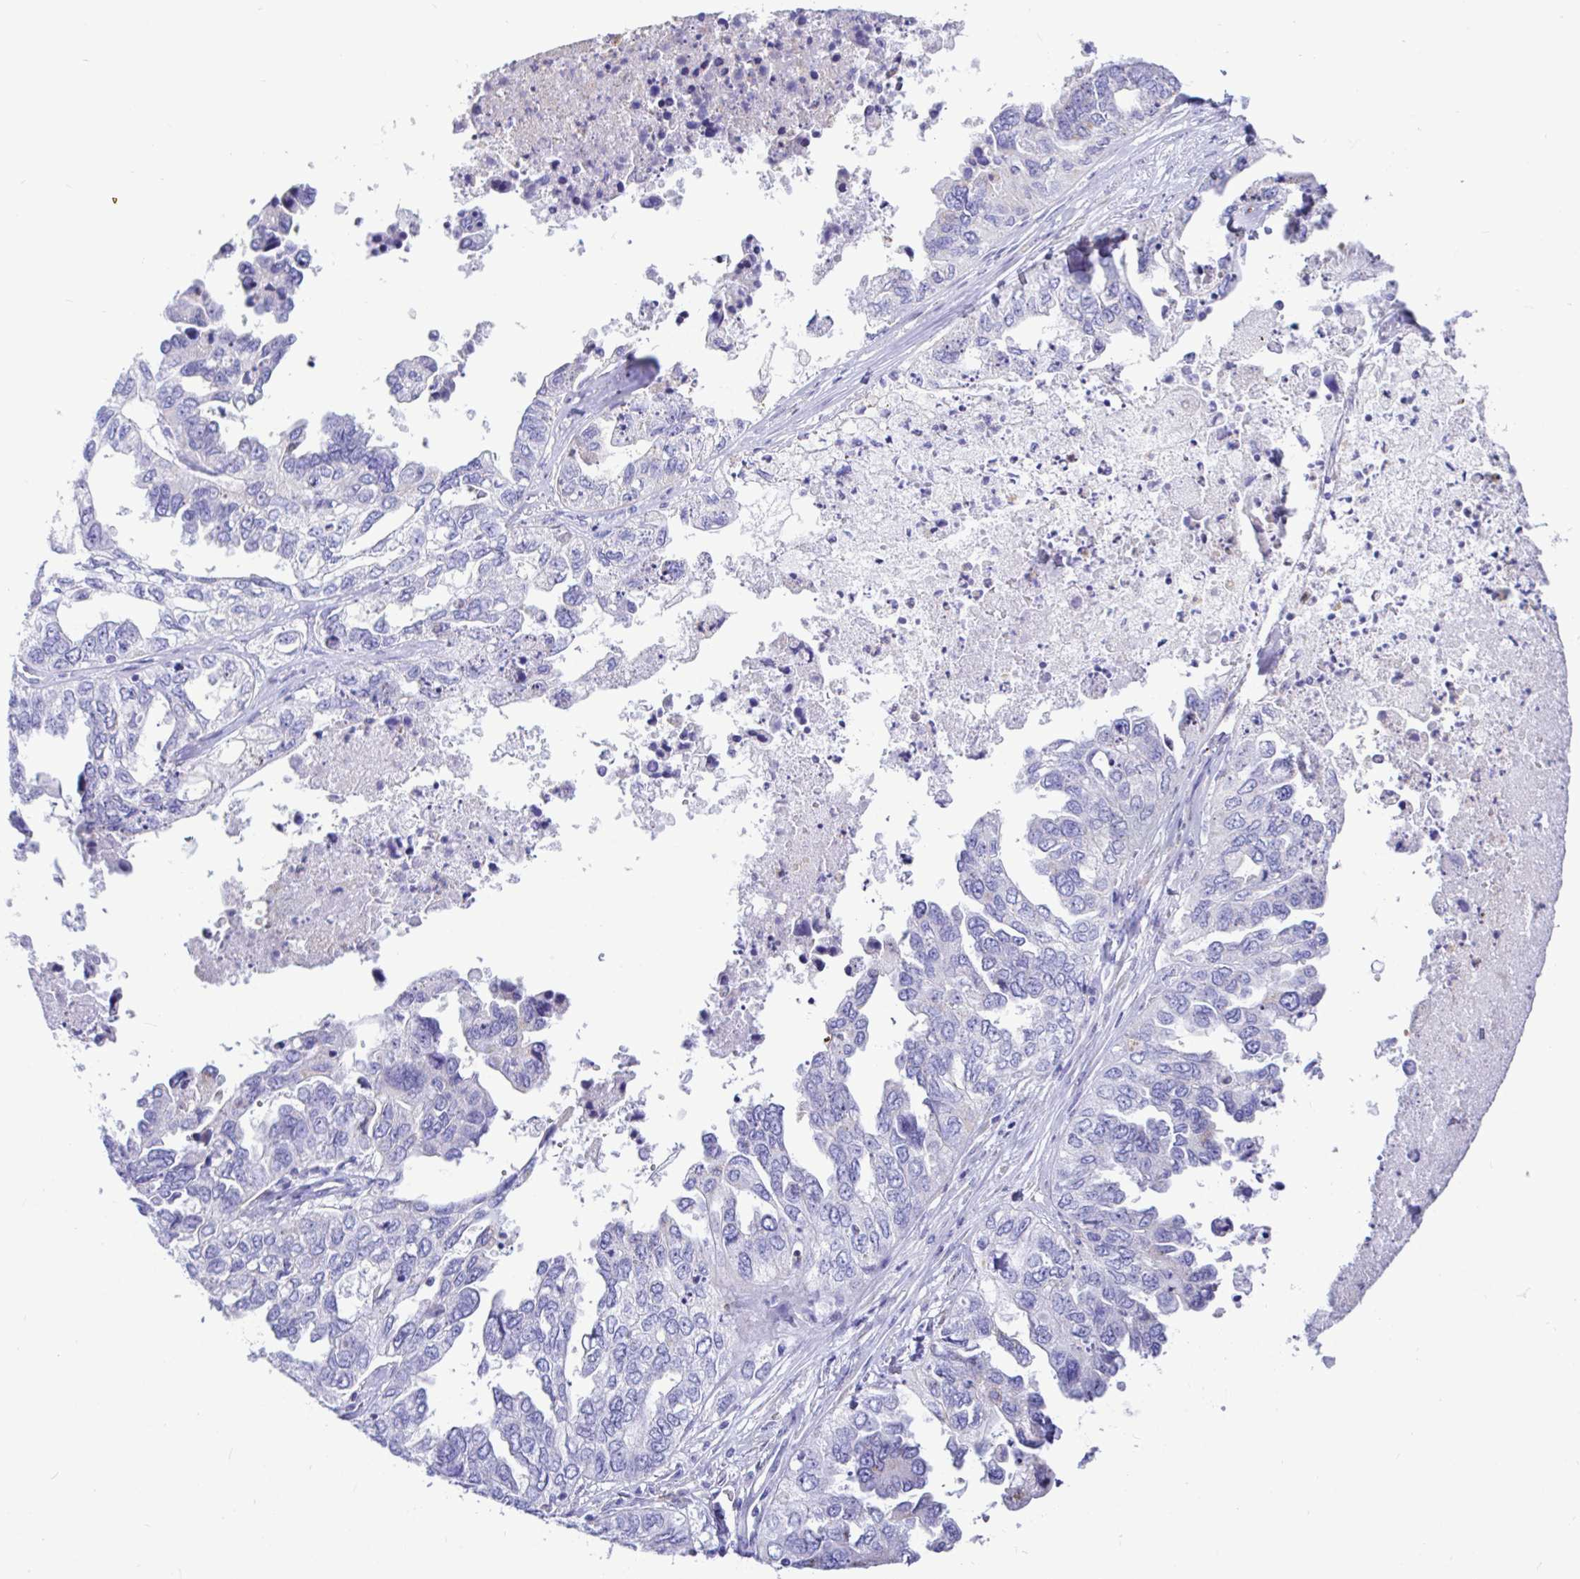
{"staining": {"intensity": "negative", "quantity": "none", "location": "none"}, "tissue": "ovarian cancer", "cell_type": "Tumor cells", "image_type": "cancer", "snomed": [{"axis": "morphology", "description": "Cystadenocarcinoma, serous, NOS"}, {"axis": "topography", "description": "Ovary"}], "caption": "Immunohistochemistry micrograph of ovarian cancer (serous cystadenocarcinoma) stained for a protein (brown), which shows no expression in tumor cells.", "gene": "CCDC62", "patient": {"sex": "female", "age": 53}}